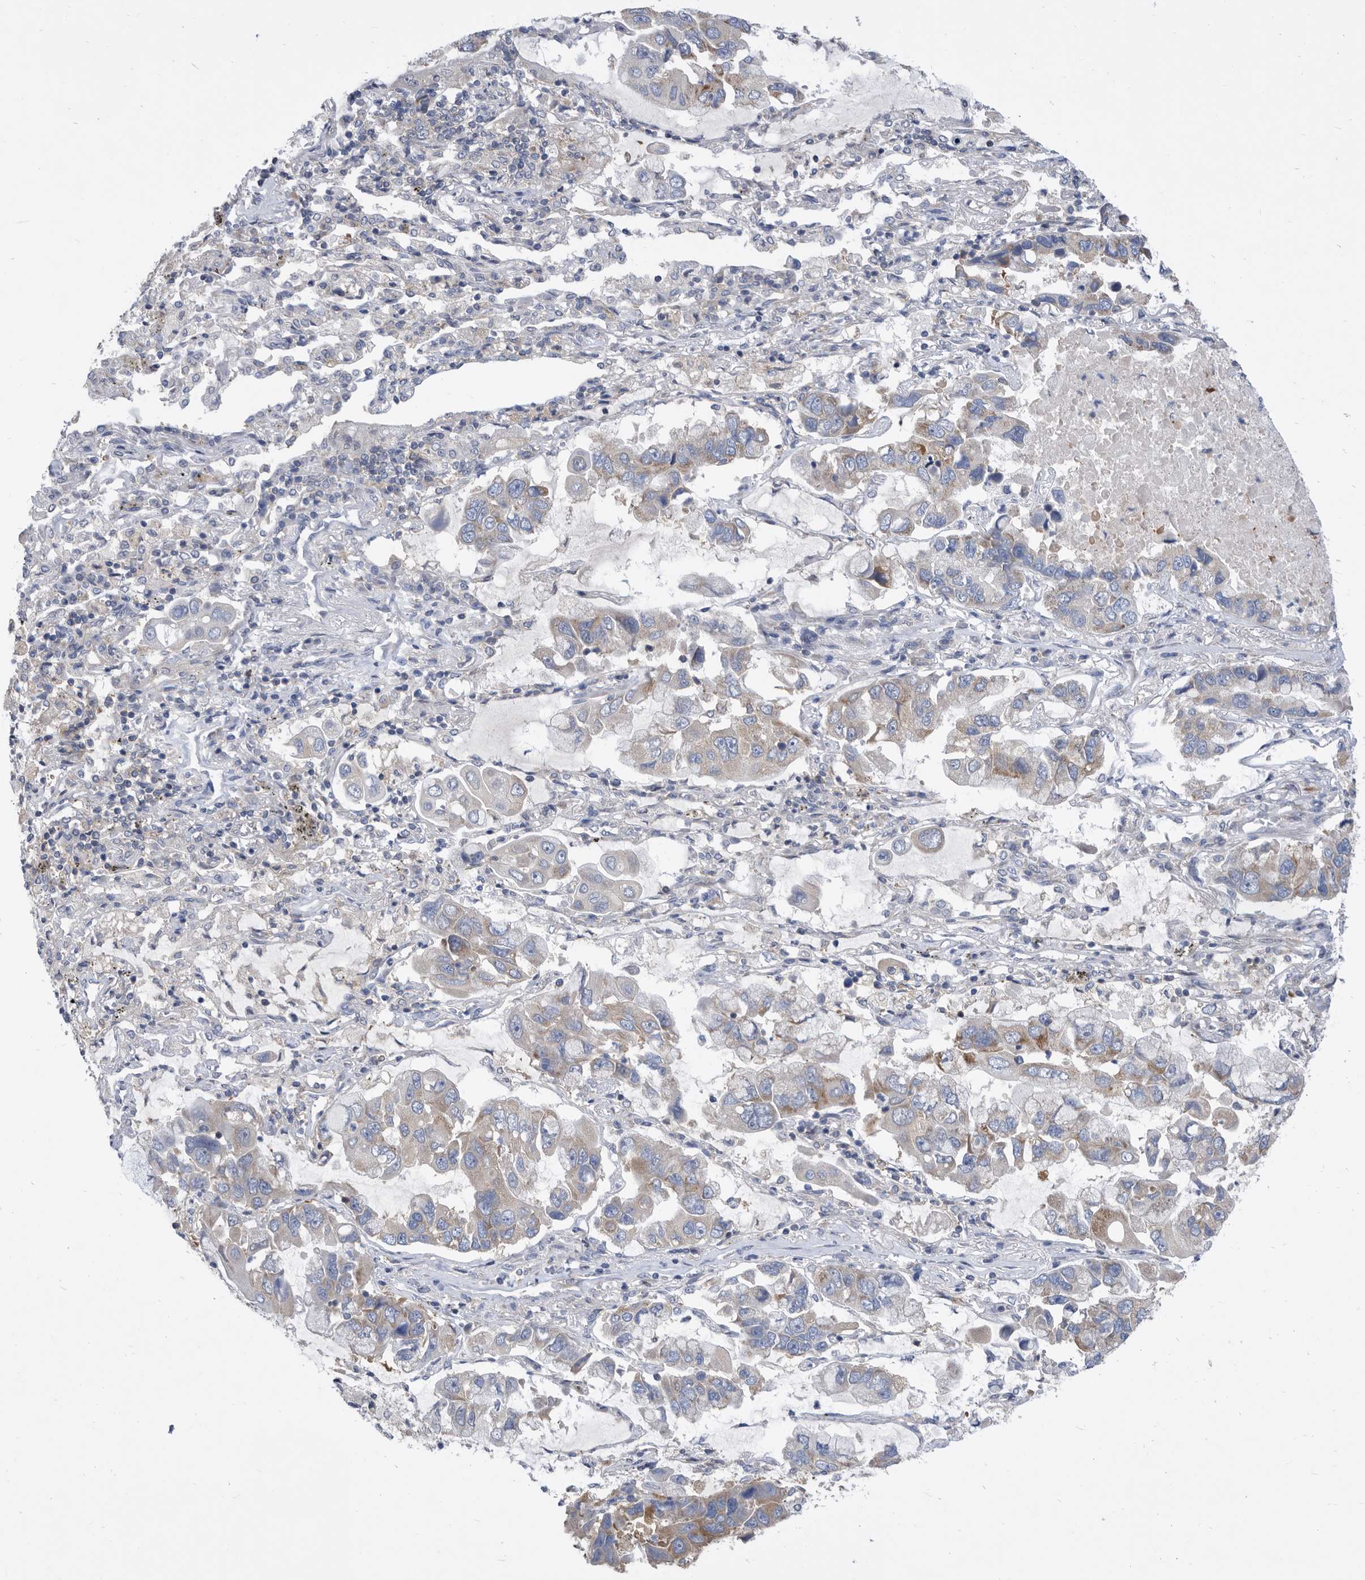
{"staining": {"intensity": "weak", "quantity": "<25%", "location": "cytoplasmic/membranous"}, "tissue": "lung cancer", "cell_type": "Tumor cells", "image_type": "cancer", "snomed": [{"axis": "morphology", "description": "Adenocarcinoma, NOS"}, {"axis": "topography", "description": "Lung"}], "caption": "An image of human lung adenocarcinoma is negative for staining in tumor cells.", "gene": "CCT4", "patient": {"sex": "male", "age": 64}}